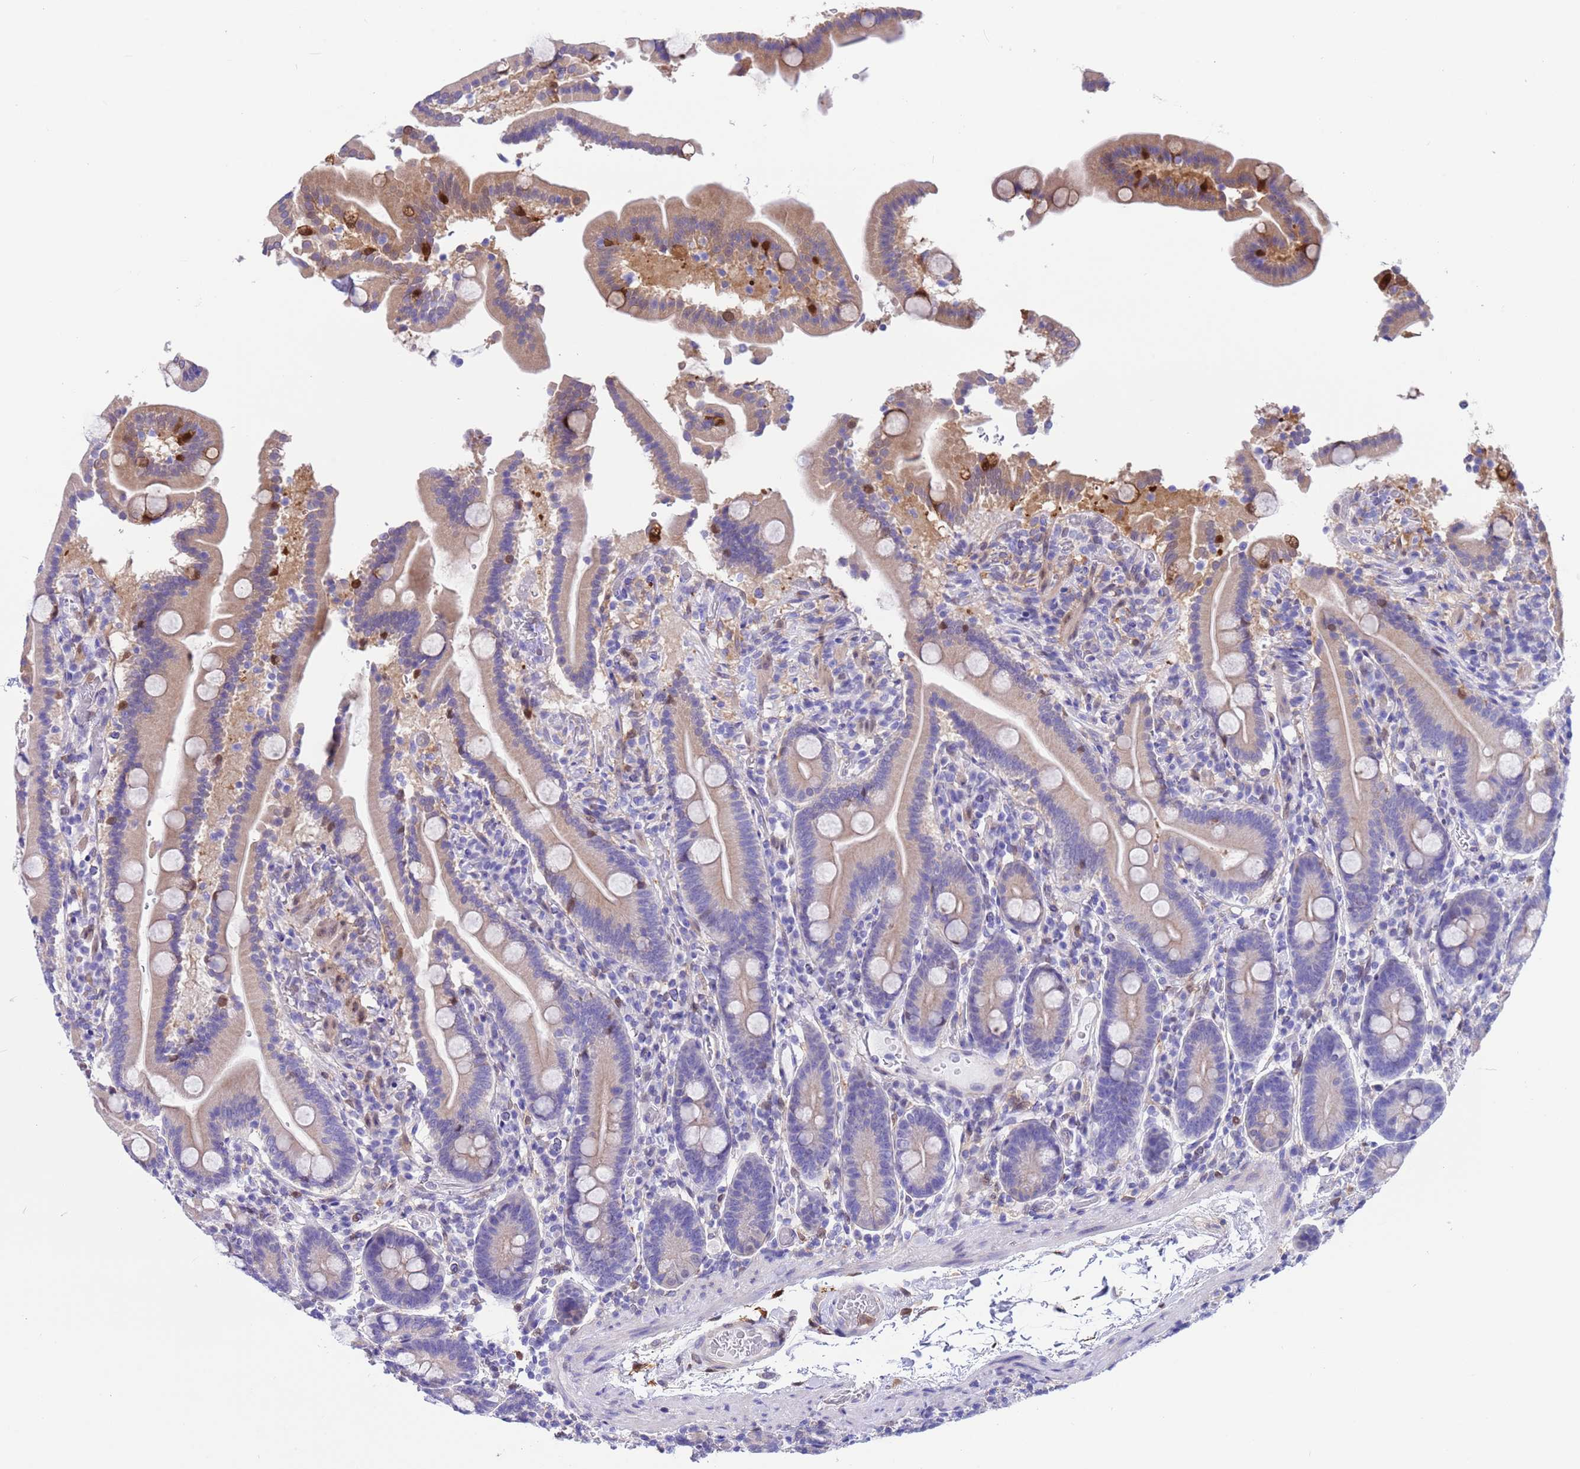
{"staining": {"intensity": "moderate", "quantity": "25%-75%", "location": "cytoplasmic/membranous"}, "tissue": "duodenum", "cell_type": "Glandular cells", "image_type": "normal", "snomed": [{"axis": "morphology", "description": "Normal tissue, NOS"}, {"axis": "topography", "description": "Duodenum"}], "caption": "Human duodenum stained for a protein (brown) exhibits moderate cytoplasmic/membranous positive positivity in about 25%-75% of glandular cells.", "gene": "C6orf47", "patient": {"sex": "male", "age": 55}}